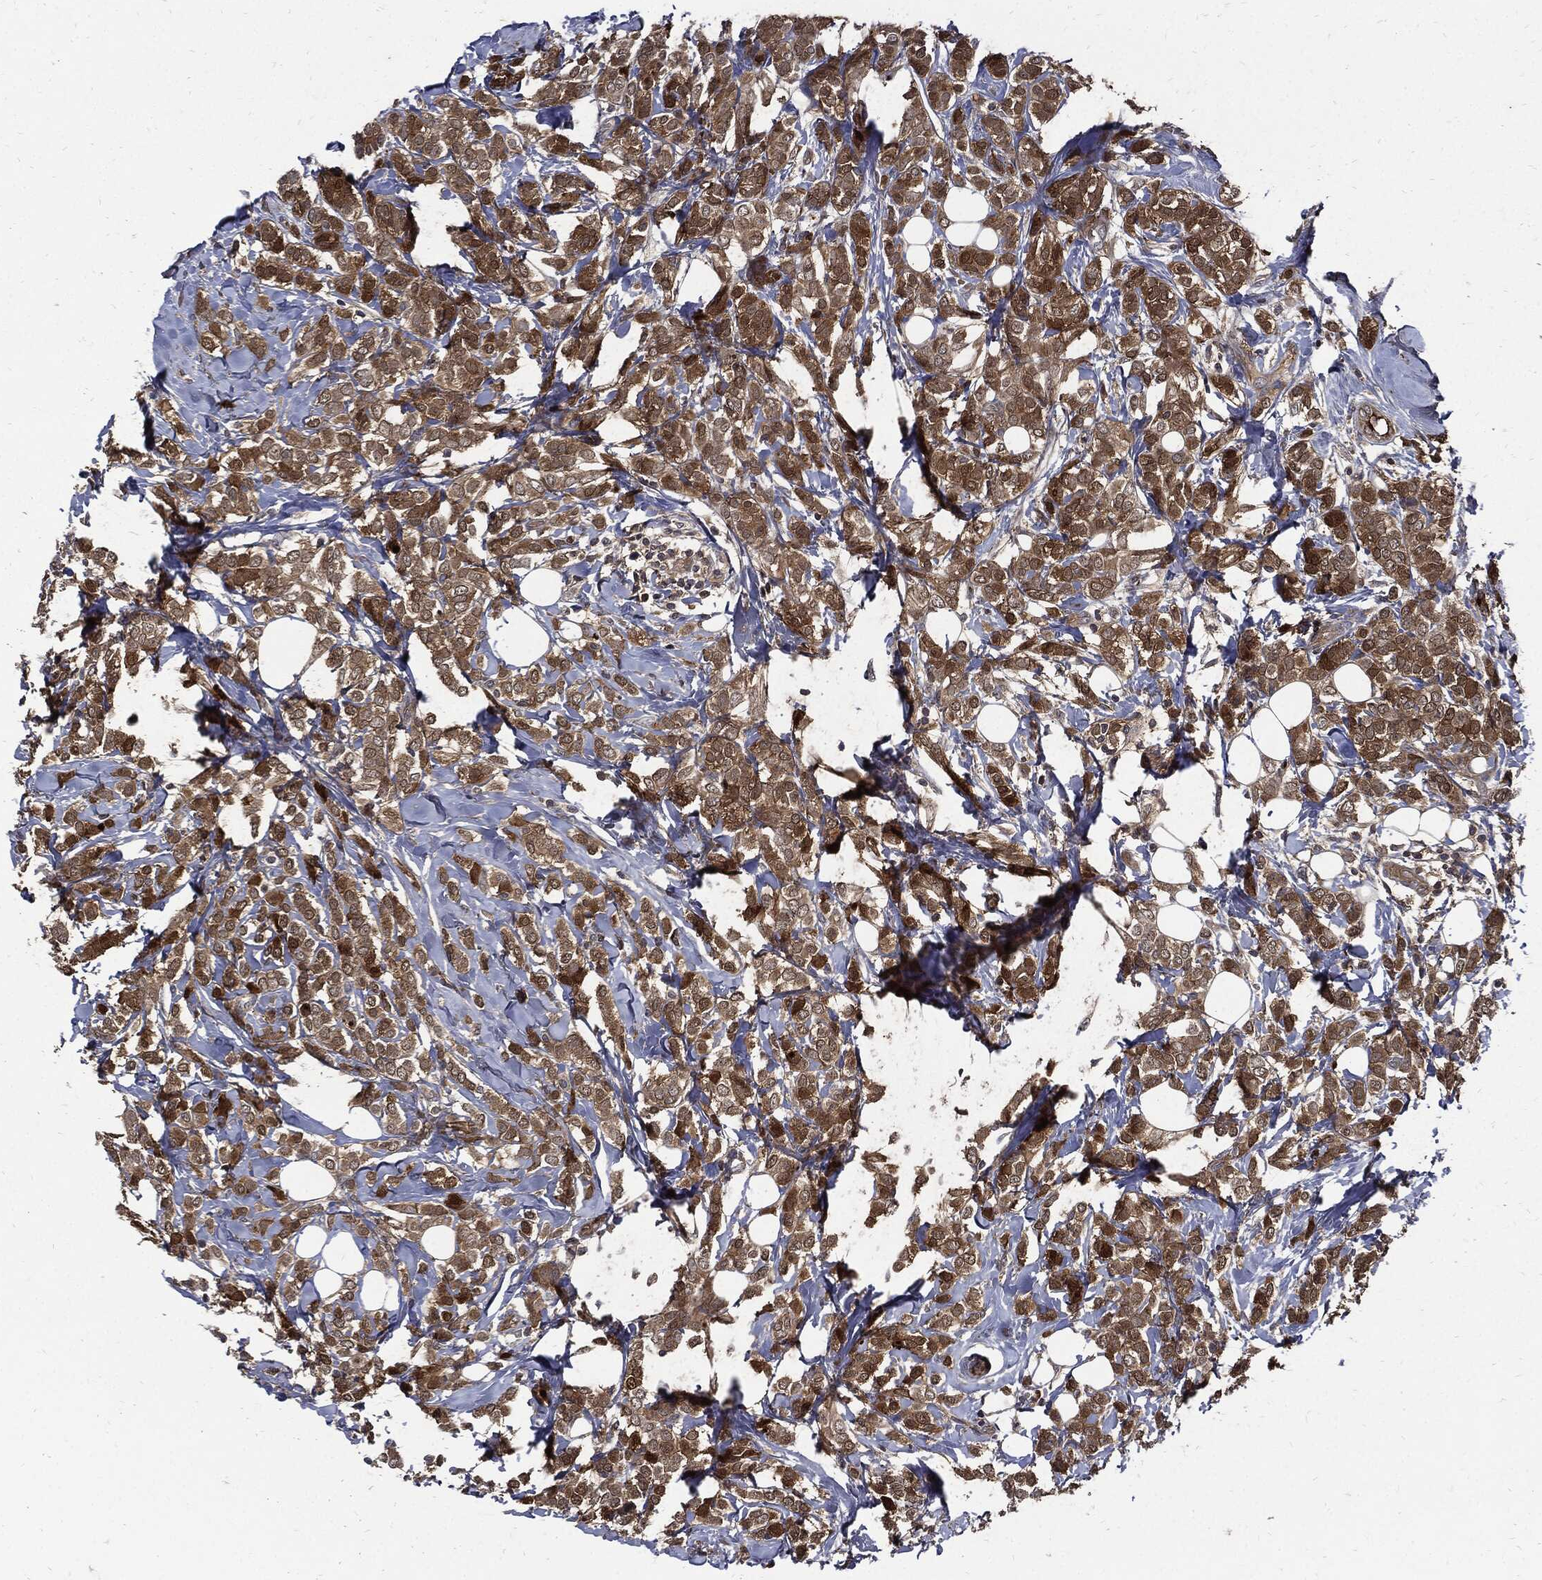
{"staining": {"intensity": "strong", "quantity": "25%-75%", "location": "cytoplasmic/membranous"}, "tissue": "breast cancer", "cell_type": "Tumor cells", "image_type": "cancer", "snomed": [{"axis": "morphology", "description": "Lobular carcinoma"}, {"axis": "topography", "description": "Breast"}], "caption": "Tumor cells demonstrate high levels of strong cytoplasmic/membranous staining in approximately 25%-75% of cells in human breast lobular carcinoma. The staining is performed using DAB (3,3'-diaminobenzidine) brown chromogen to label protein expression. The nuclei are counter-stained blue using hematoxylin.", "gene": "CLU", "patient": {"sex": "female", "age": 49}}